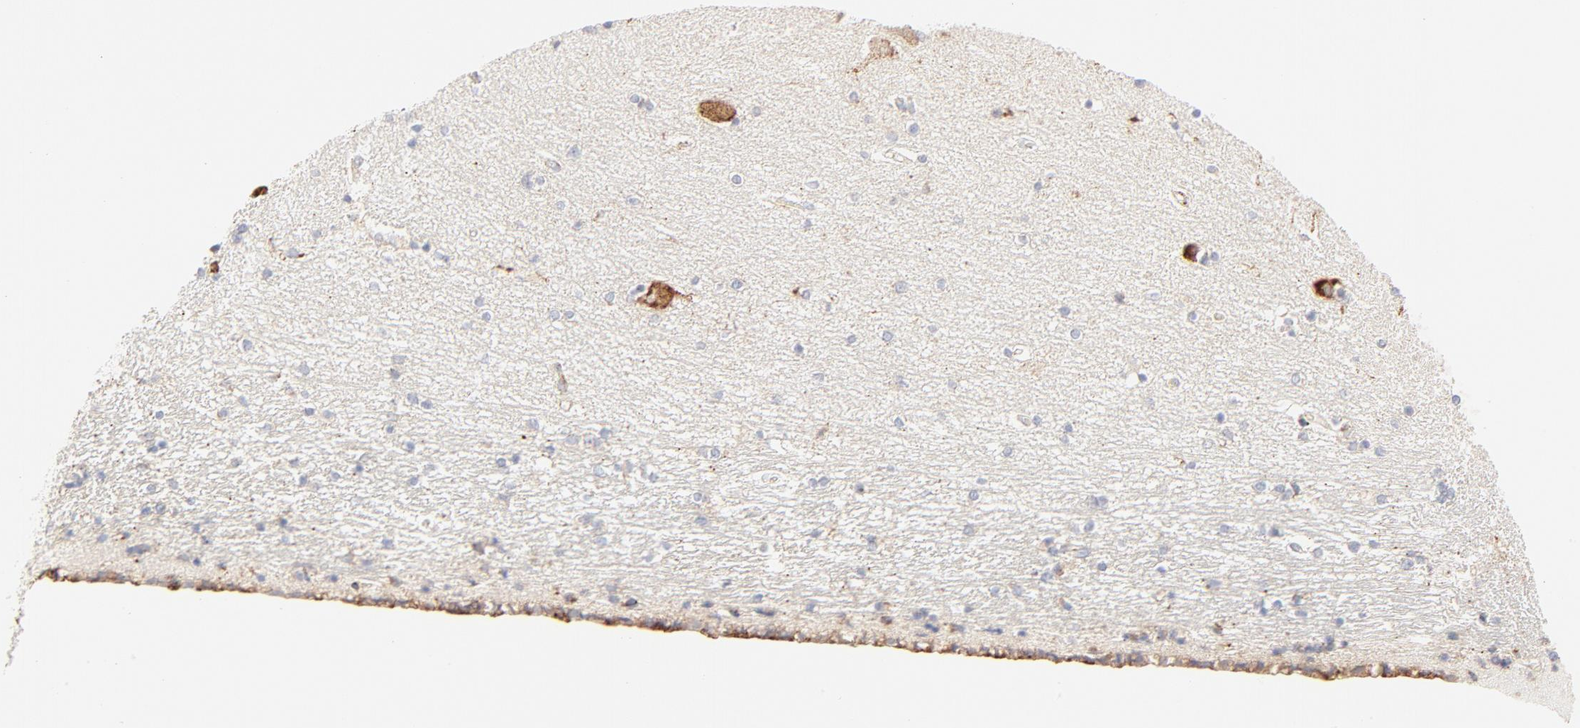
{"staining": {"intensity": "negative", "quantity": "none", "location": "none"}, "tissue": "hippocampus", "cell_type": "Glial cells", "image_type": "normal", "snomed": [{"axis": "morphology", "description": "Normal tissue, NOS"}, {"axis": "topography", "description": "Hippocampus"}], "caption": "The IHC photomicrograph has no significant expression in glial cells of hippocampus. Brightfield microscopy of IHC stained with DAB (3,3'-diaminobenzidine) (brown) and hematoxylin (blue), captured at high magnification.", "gene": "PARP12", "patient": {"sex": "female", "age": 54}}